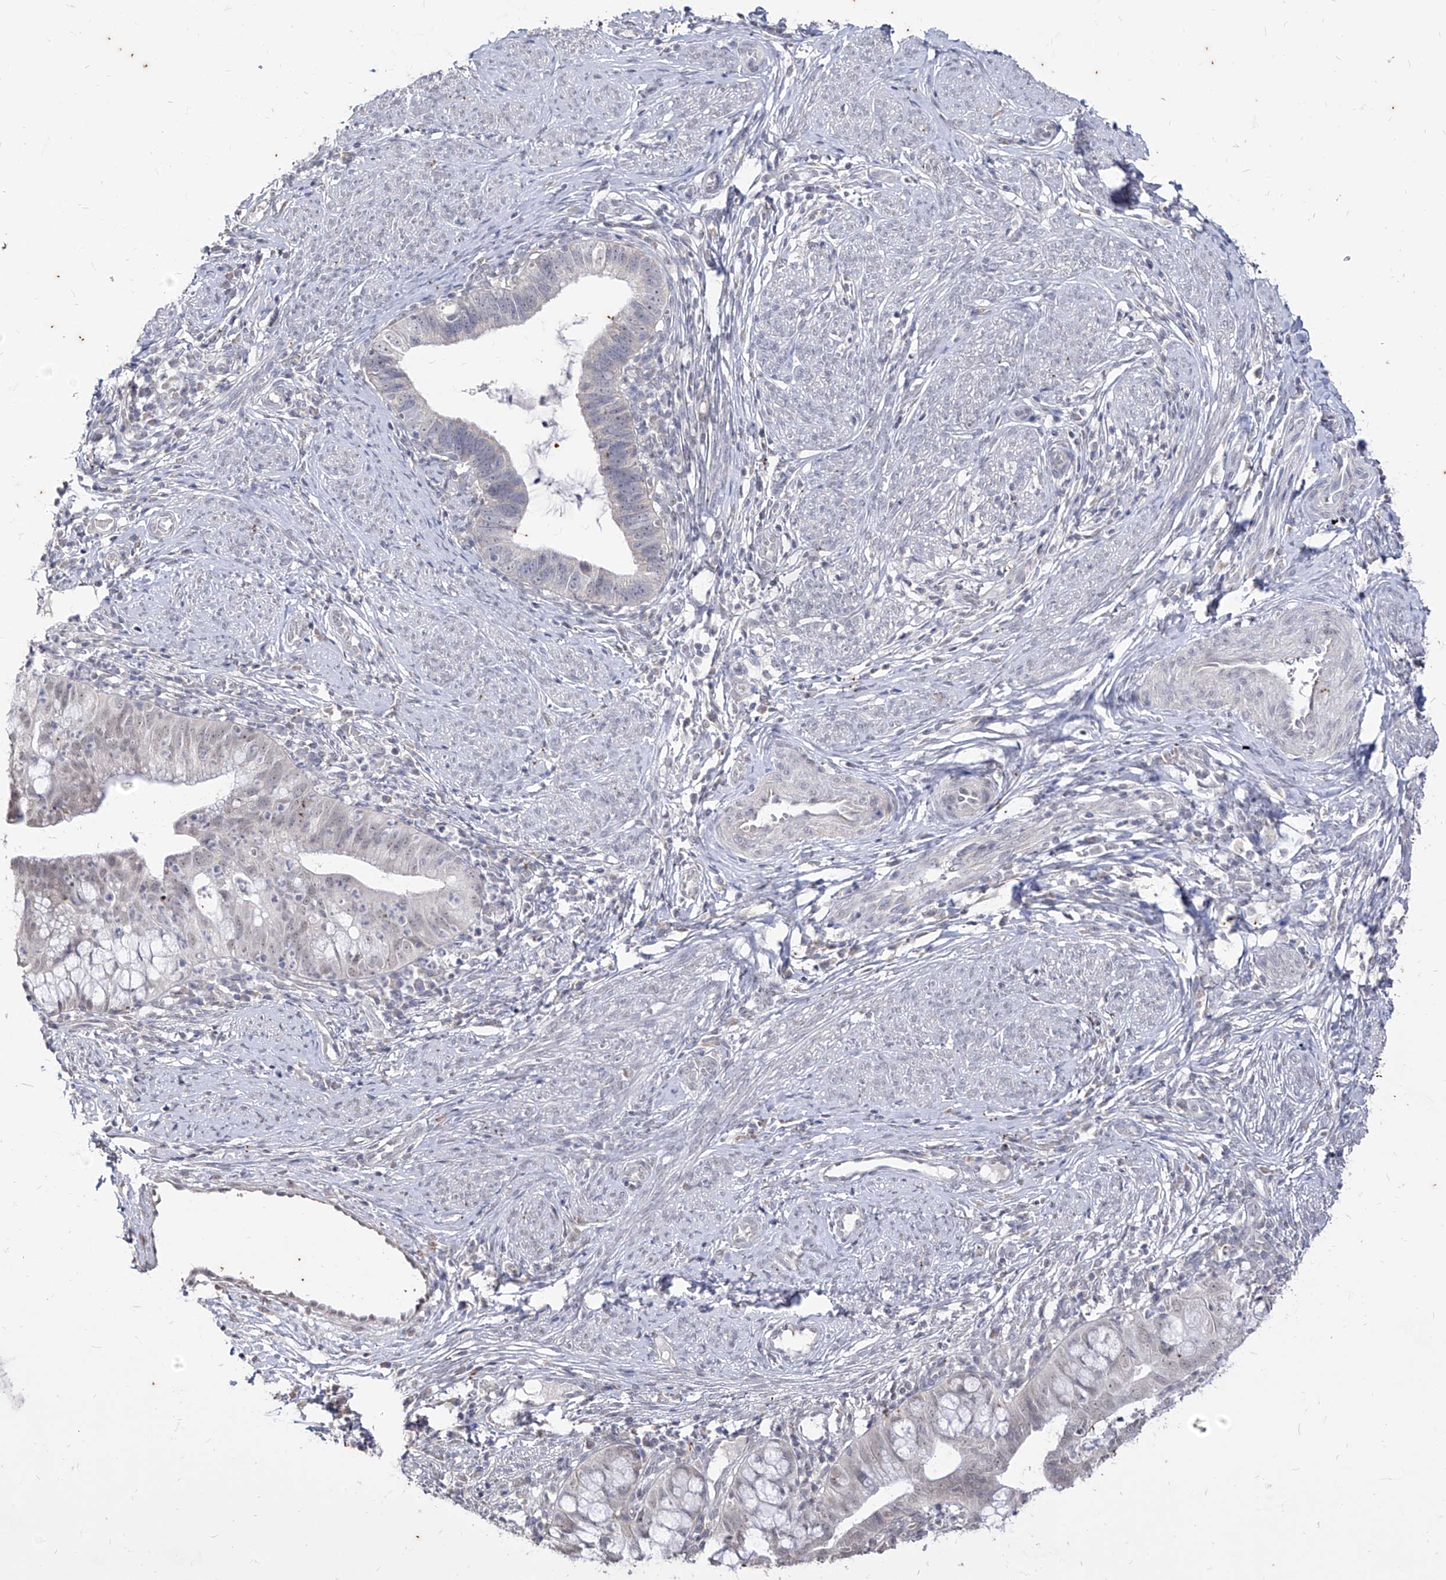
{"staining": {"intensity": "weak", "quantity": "25%-75%", "location": "nuclear"}, "tissue": "cervical cancer", "cell_type": "Tumor cells", "image_type": "cancer", "snomed": [{"axis": "morphology", "description": "Adenocarcinoma, NOS"}, {"axis": "topography", "description": "Cervix"}], "caption": "This micrograph demonstrates immunohistochemistry (IHC) staining of adenocarcinoma (cervical), with low weak nuclear staining in approximately 25%-75% of tumor cells.", "gene": "PHF20L1", "patient": {"sex": "female", "age": 36}}